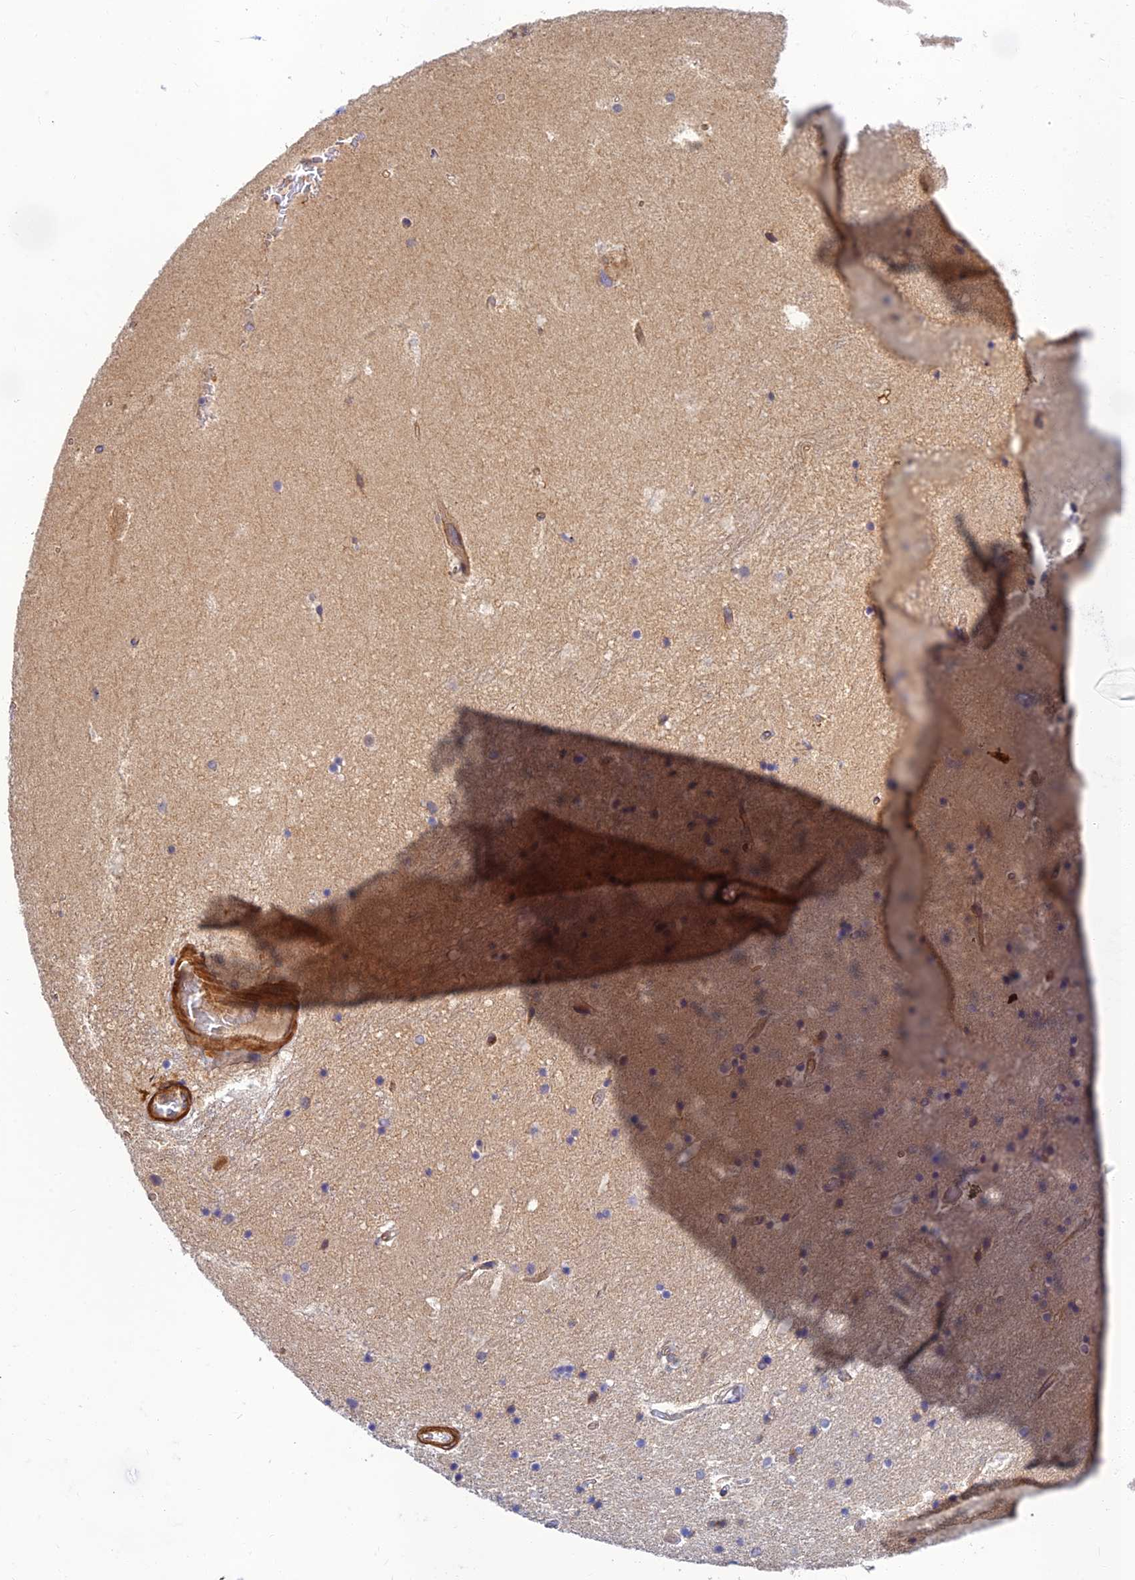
{"staining": {"intensity": "negative", "quantity": "none", "location": "none"}, "tissue": "hippocampus", "cell_type": "Glial cells", "image_type": "normal", "snomed": [{"axis": "morphology", "description": "Normal tissue, NOS"}, {"axis": "topography", "description": "Hippocampus"}], "caption": "A histopathology image of human hippocampus is negative for staining in glial cells. (DAB IHC, high magnification).", "gene": "PPP1R12C", "patient": {"sex": "female", "age": 52}}